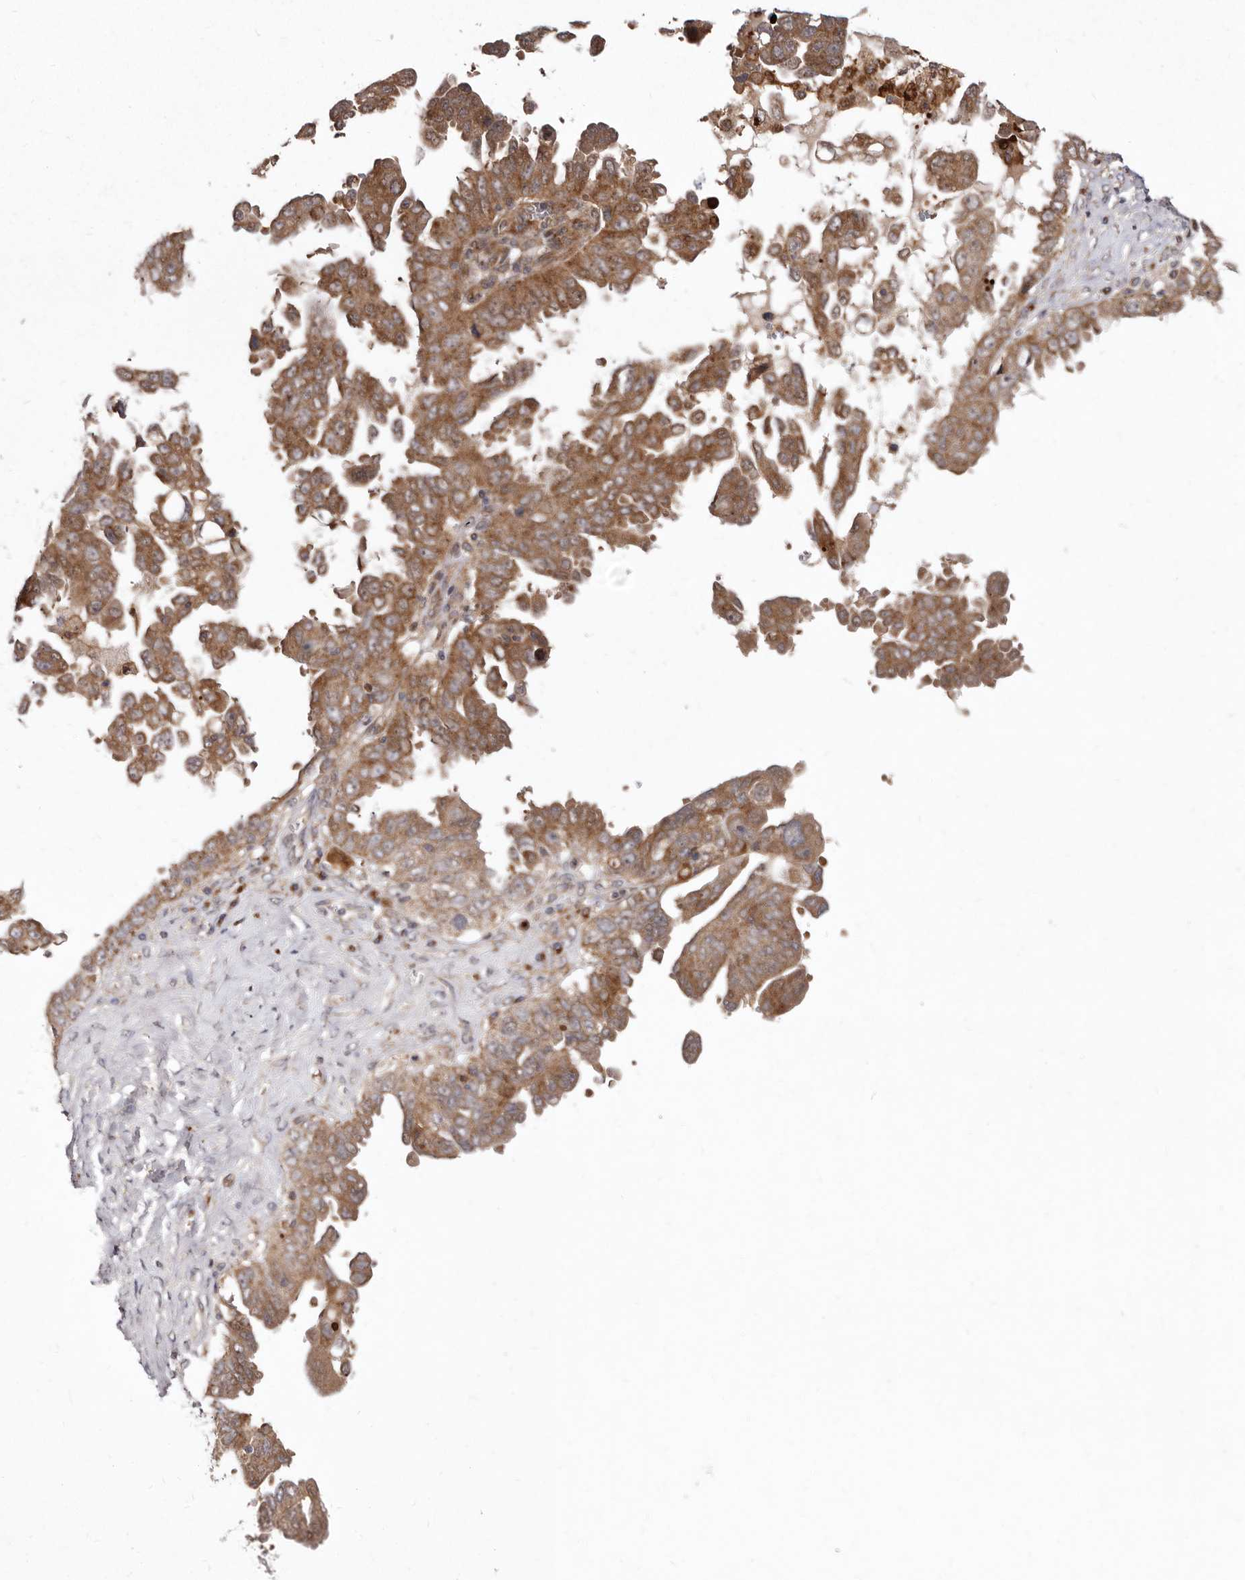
{"staining": {"intensity": "moderate", "quantity": ">75%", "location": "cytoplasmic/membranous"}, "tissue": "ovarian cancer", "cell_type": "Tumor cells", "image_type": "cancer", "snomed": [{"axis": "morphology", "description": "Carcinoma, endometroid"}, {"axis": "topography", "description": "Ovary"}], "caption": "Moderate cytoplasmic/membranous protein expression is seen in approximately >75% of tumor cells in ovarian cancer.", "gene": "FLAD1", "patient": {"sex": "female", "age": 62}}